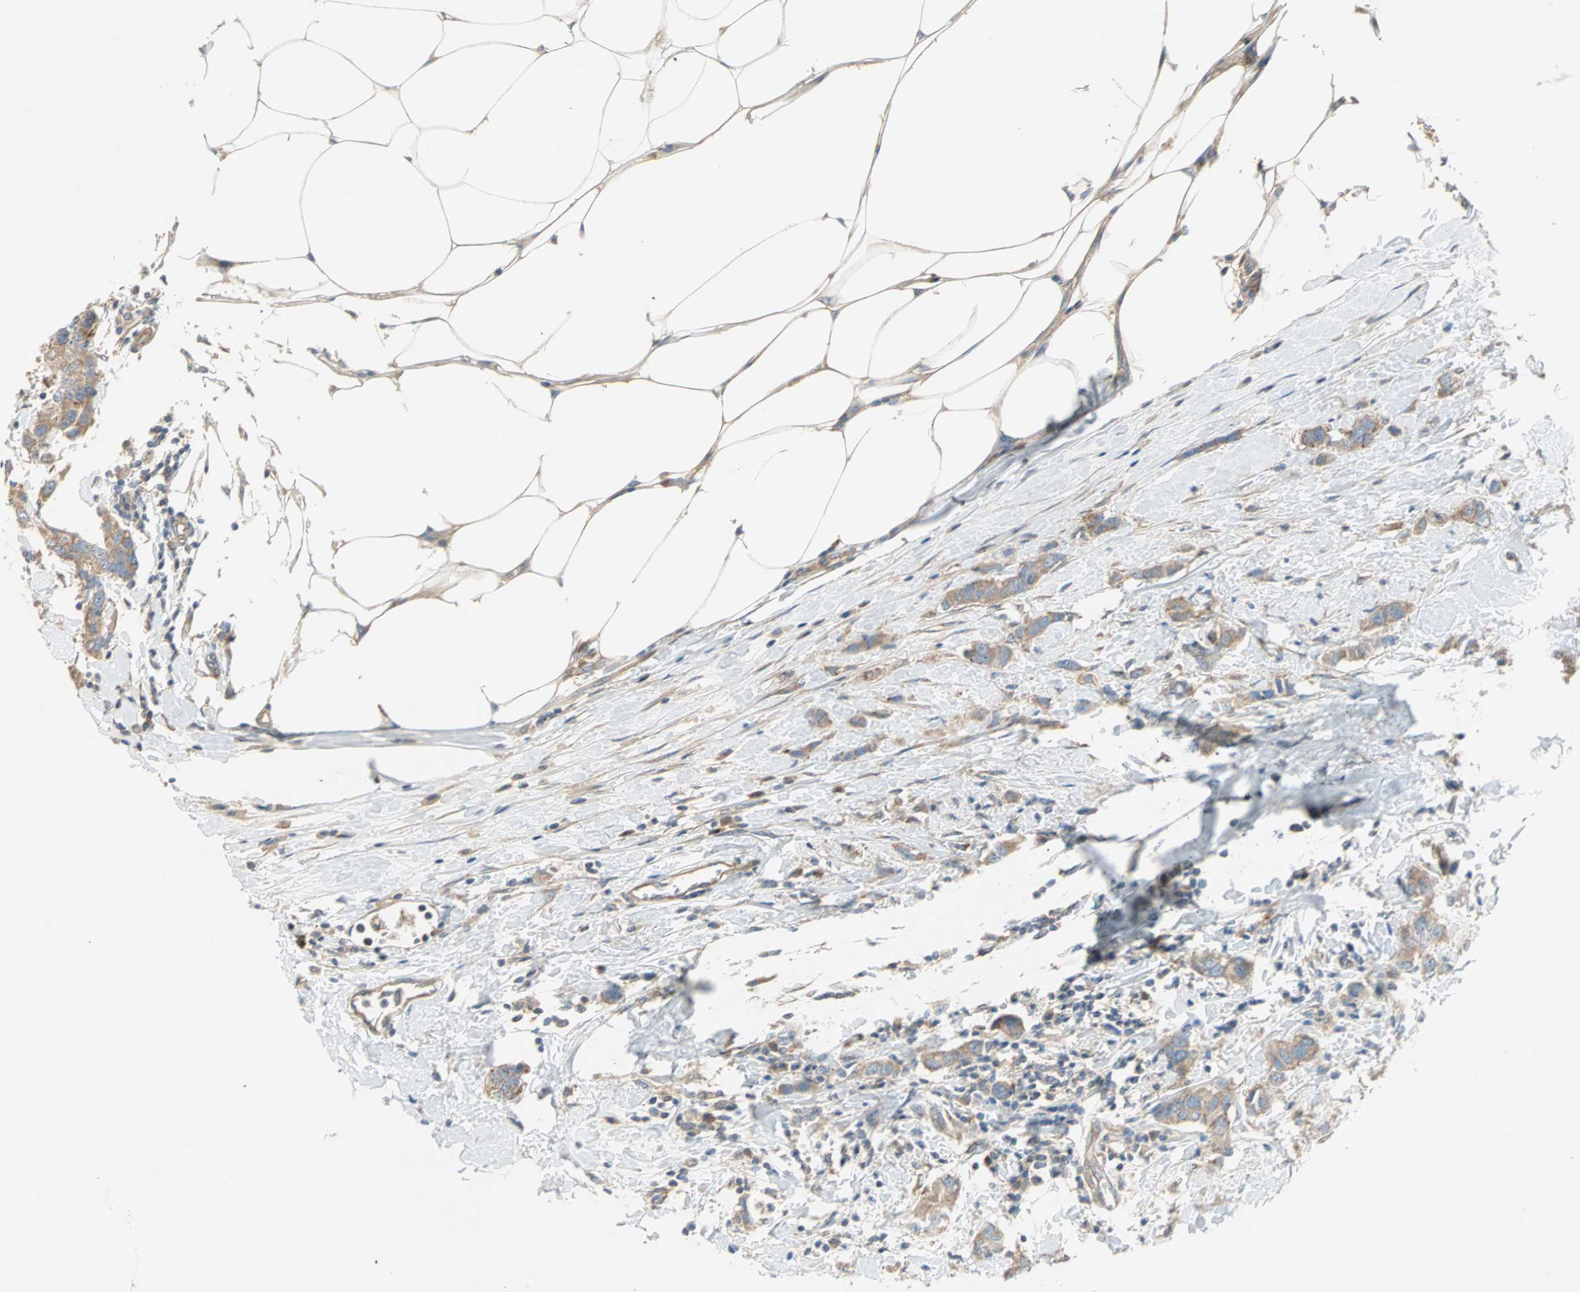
{"staining": {"intensity": "weak", "quantity": ">75%", "location": "cytoplasmic/membranous"}, "tissue": "breast cancer", "cell_type": "Tumor cells", "image_type": "cancer", "snomed": [{"axis": "morphology", "description": "Duct carcinoma"}, {"axis": "topography", "description": "Breast"}], "caption": "A histopathology image showing weak cytoplasmic/membranous expression in approximately >75% of tumor cells in breast cancer, as visualized by brown immunohistochemical staining.", "gene": "PDE8A", "patient": {"sex": "female", "age": 50}}